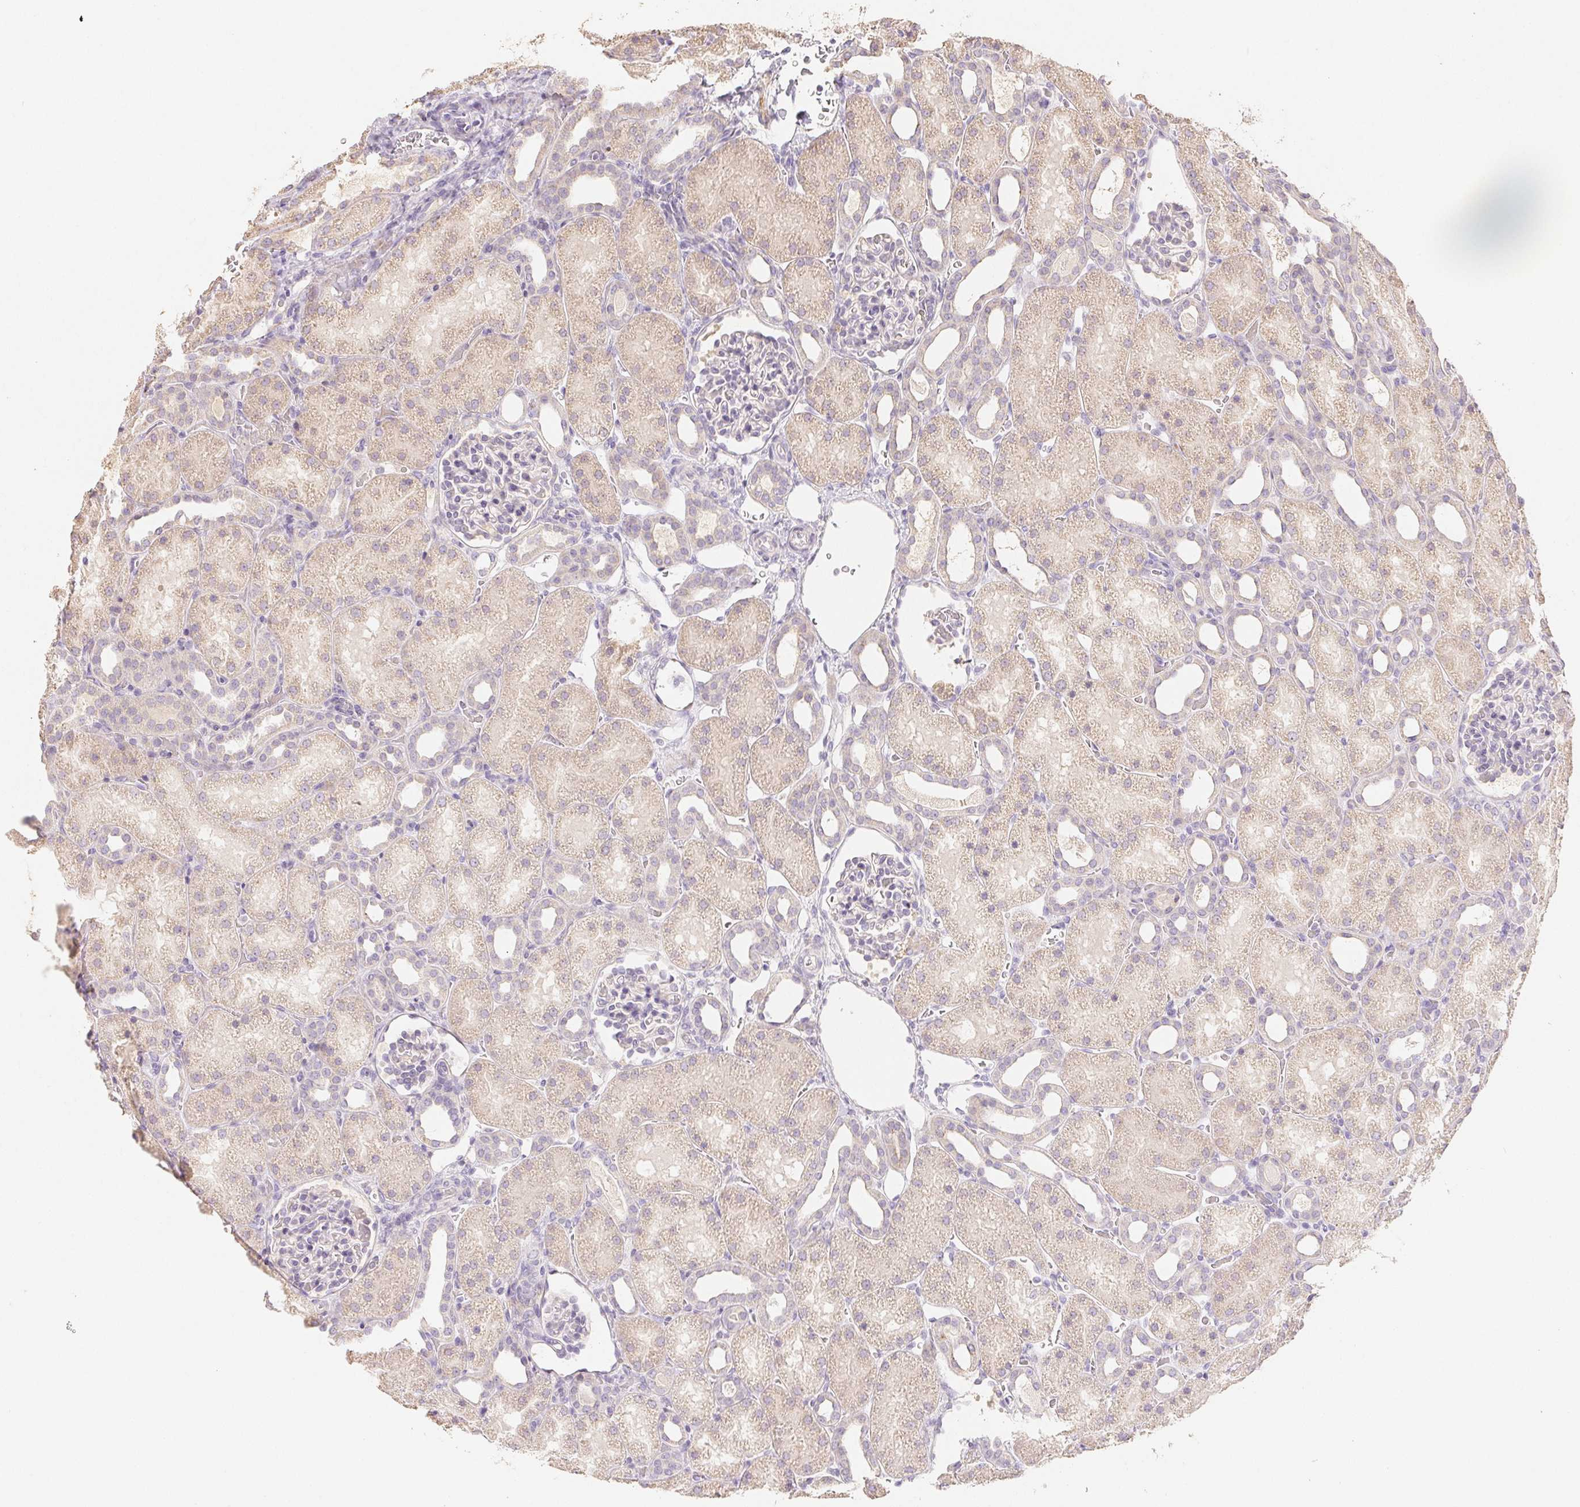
{"staining": {"intensity": "negative", "quantity": "none", "location": "none"}, "tissue": "kidney", "cell_type": "Cells in glomeruli", "image_type": "normal", "snomed": [{"axis": "morphology", "description": "Normal tissue, NOS"}, {"axis": "topography", "description": "Kidney"}], "caption": "Image shows no protein staining in cells in glomeruli of unremarkable kidney. (DAB immunohistochemistry (IHC), high magnification).", "gene": "ACVR1B", "patient": {"sex": "male", "age": 2}}